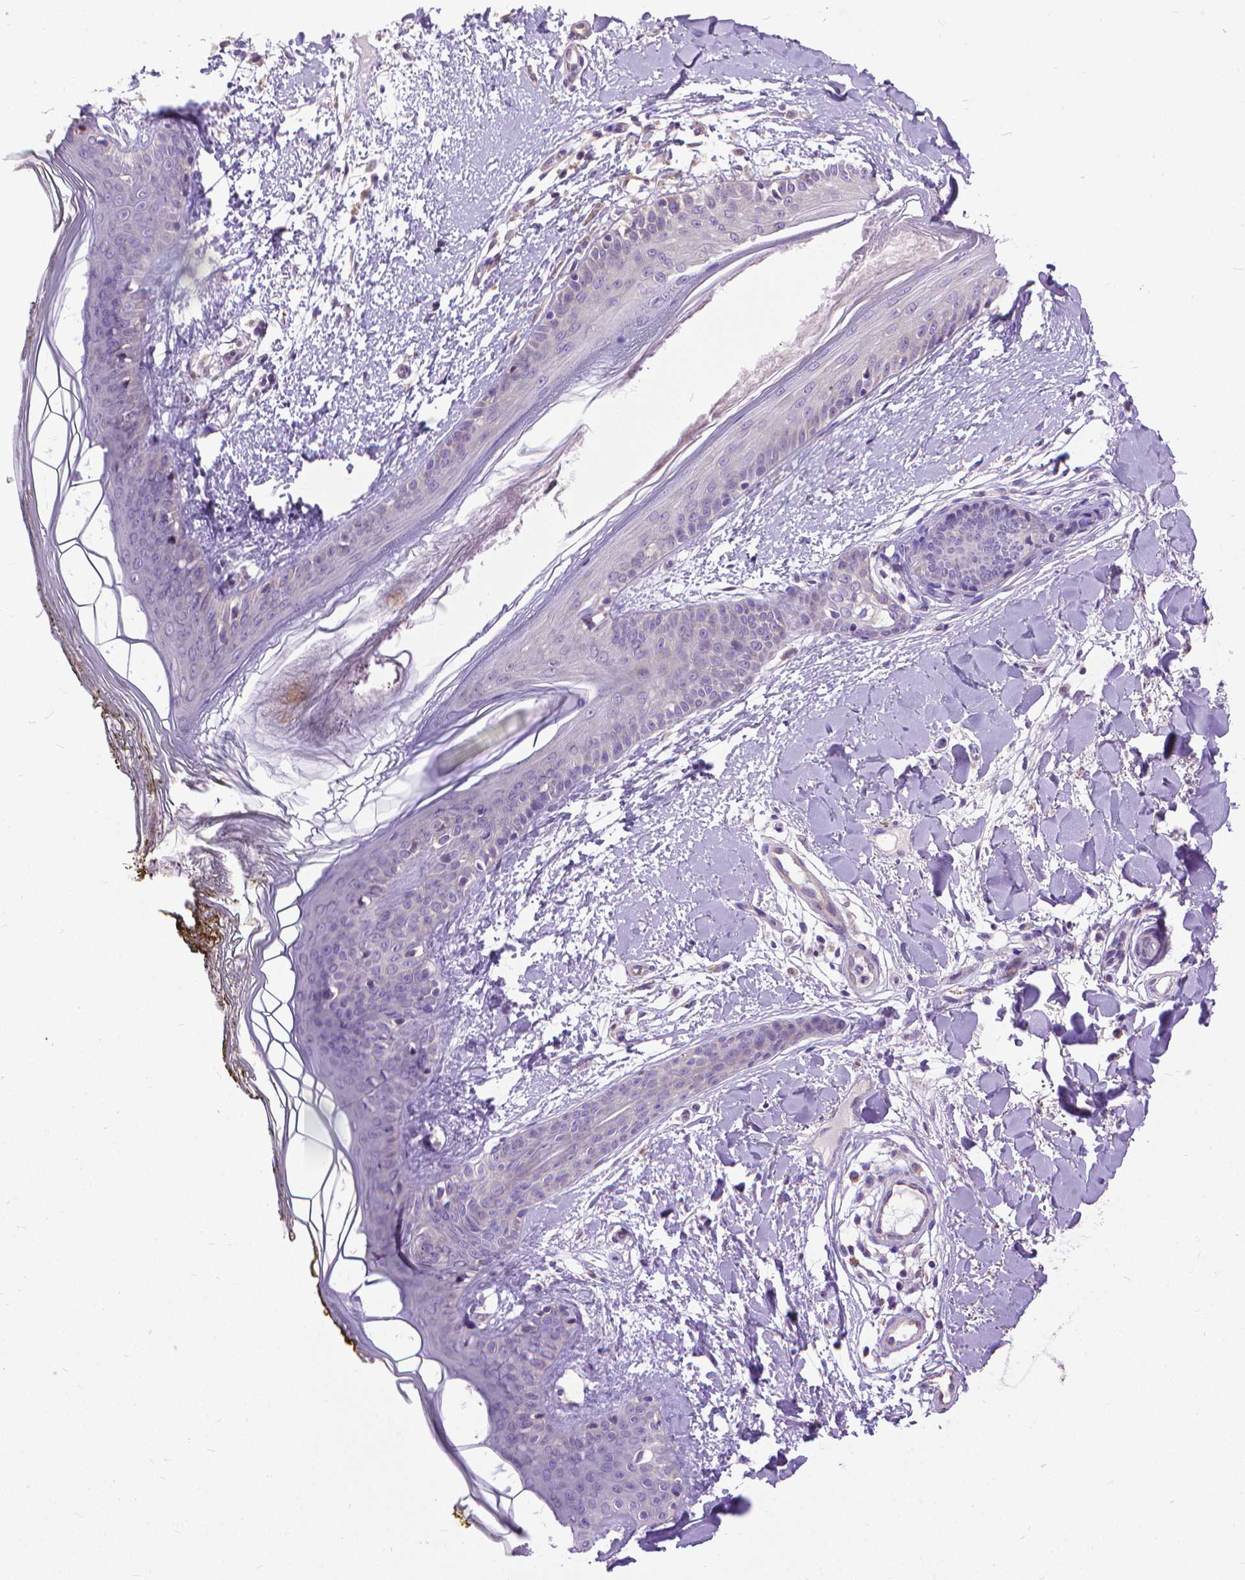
{"staining": {"intensity": "negative", "quantity": "none", "location": "none"}, "tissue": "skin", "cell_type": "Fibroblasts", "image_type": "normal", "snomed": [{"axis": "morphology", "description": "Normal tissue, NOS"}, {"axis": "topography", "description": "Skin"}], "caption": "An IHC micrograph of benign skin is shown. There is no staining in fibroblasts of skin.", "gene": "SYN1", "patient": {"sex": "female", "age": 34}}